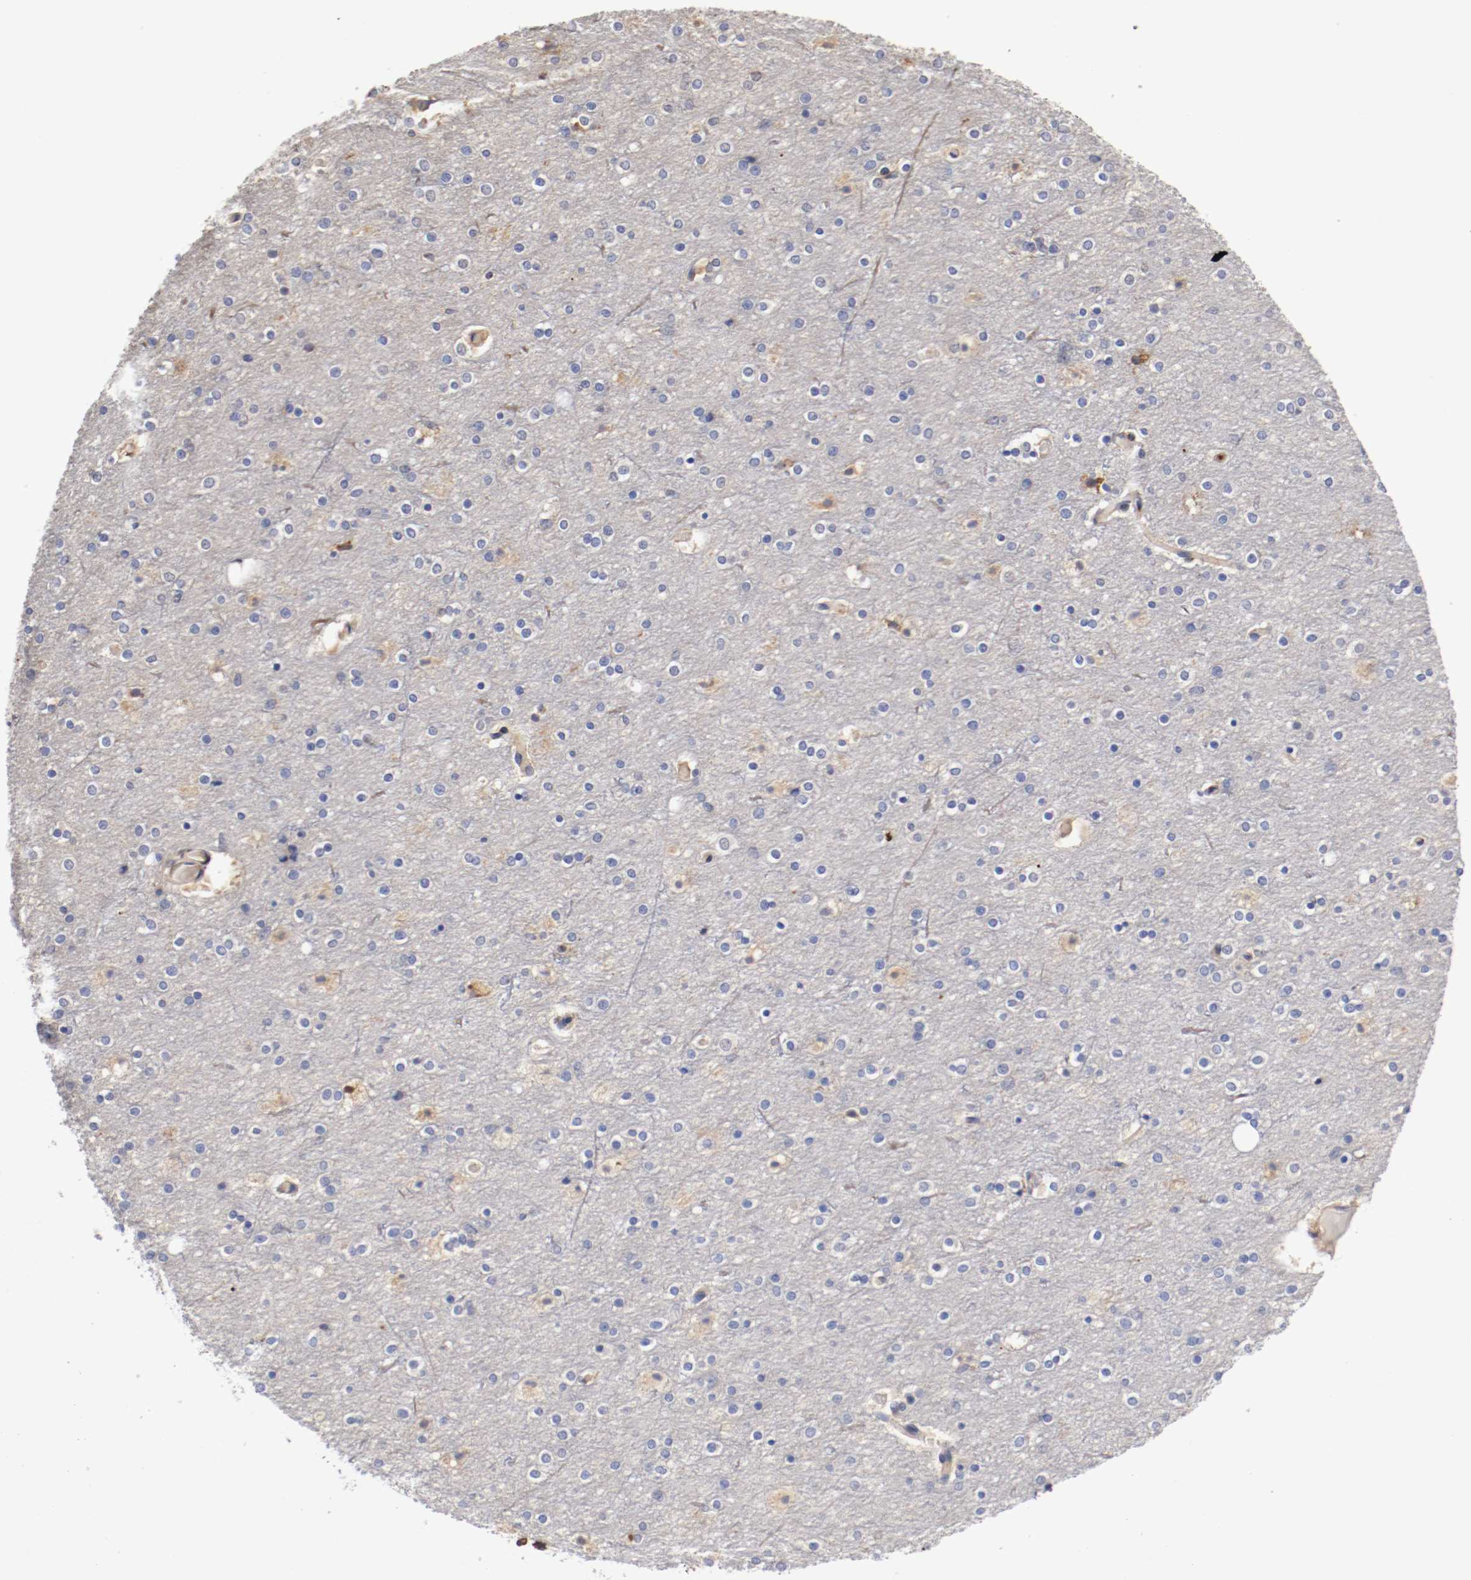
{"staining": {"intensity": "moderate", "quantity": ">75%", "location": "cytoplasmic/membranous"}, "tissue": "cerebral cortex", "cell_type": "Endothelial cells", "image_type": "normal", "snomed": [{"axis": "morphology", "description": "Normal tissue, NOS"}, {"axis": "topography", "description": "Cerebral cortex"}], "caption": "Moderate cytoplasmic/membranous positivity for a protein is present in about >75% of endothelial cells of normal cerebral cortex using IHC.", "gene": "TNFSF12", "patient": {"sex": "female", "age": 54}}